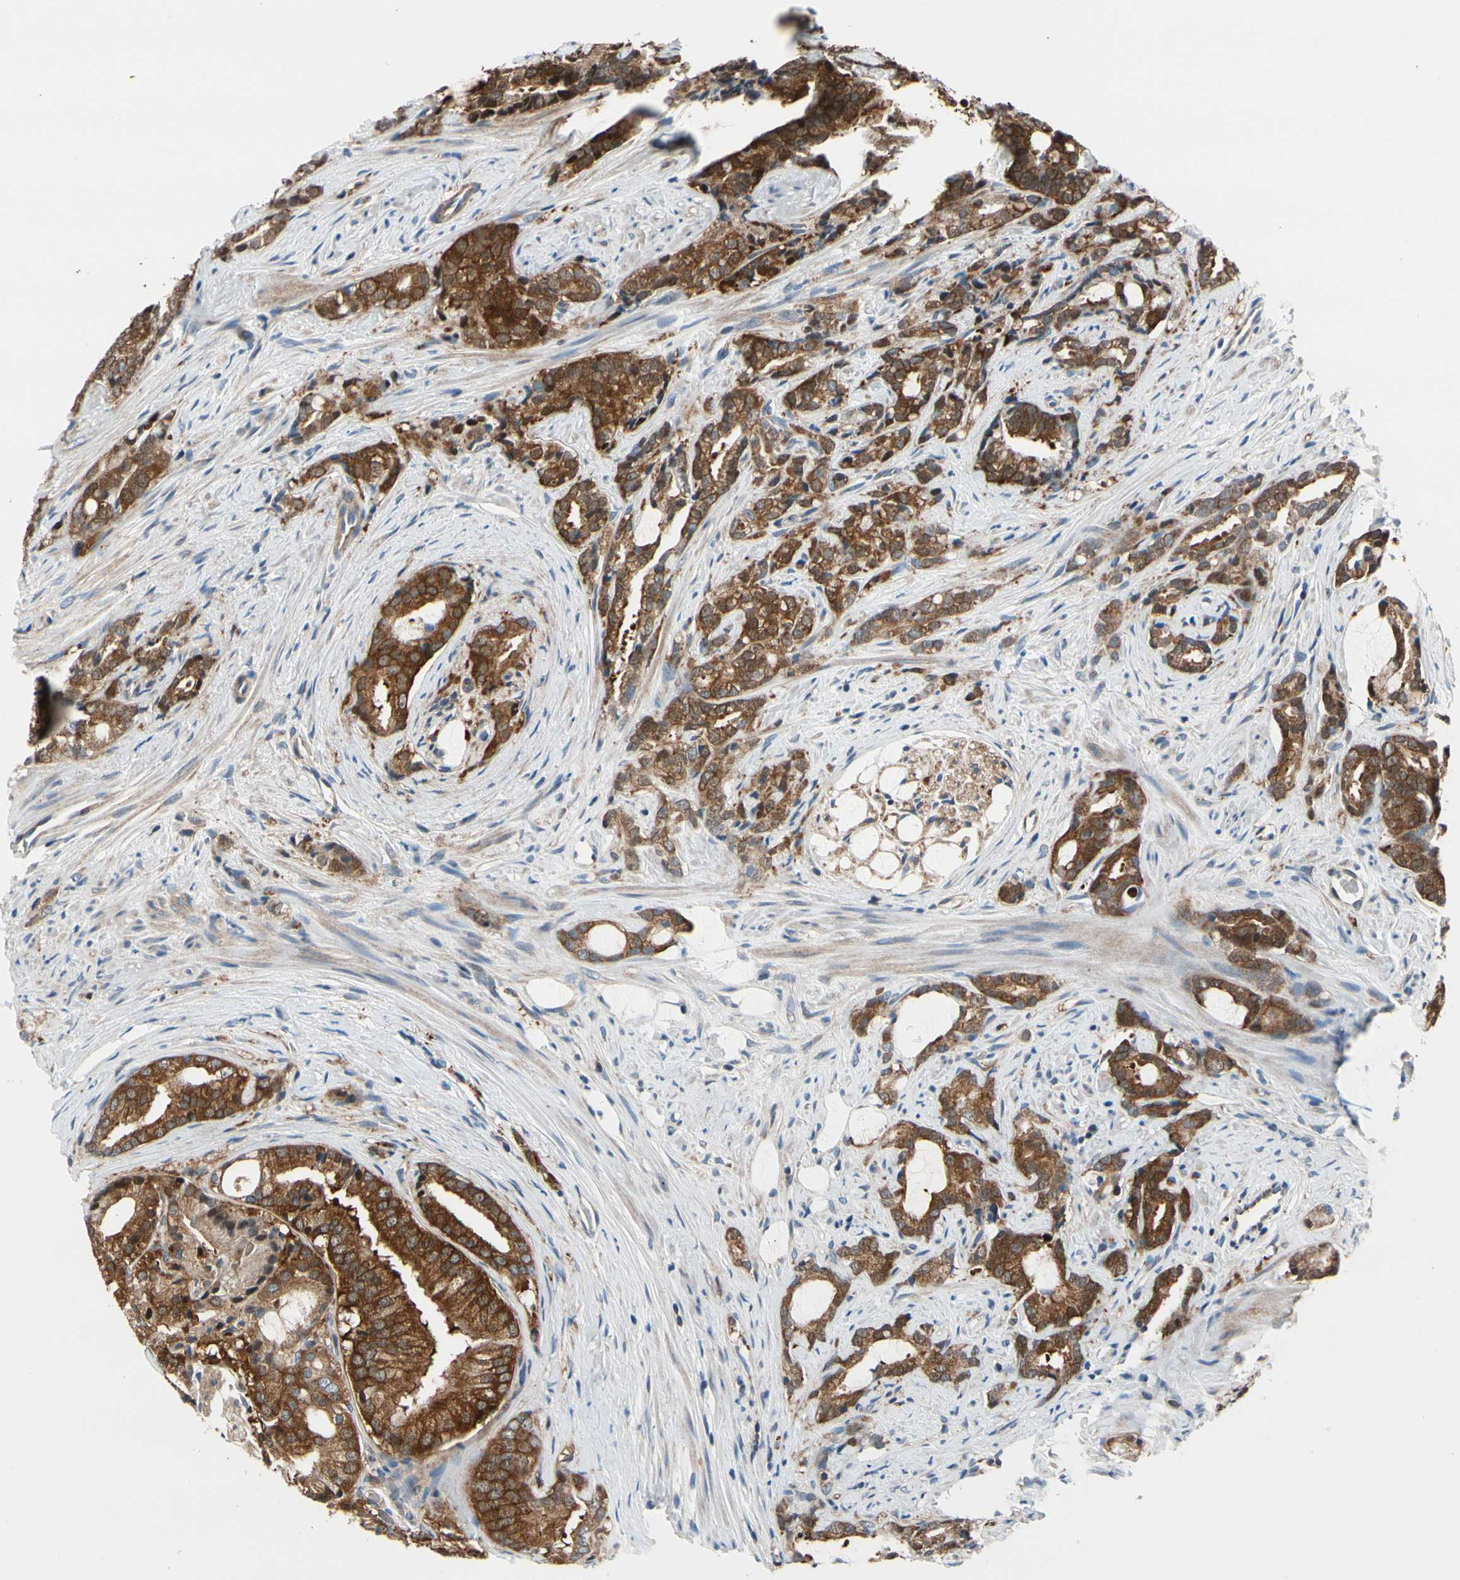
{"staining": {"intensity": "strong", "quantity": ">75%", "location": "cytoplasmic/membranous"}, "tissue": "prostate cancer", "cell_type": "Tumor cells", "image_type": "cancer", "snomed": [{"axis": "morphology", "description": "Adenocarcinoma, Low grade"}, {"axis": "topography", "description": "Prostate"}], "caption": "Prostate cancer tissue displays strong cytoplasmic/membranous staining in approximately >75% of tumor cells, visualized by immunohistochemistry. (Stains: DAB in brown, nuclei in blue, Microscopy: brightfield microscopy at high magnification).", "gene": "PRDX2", "patient": {"sex": "male", "age": 58}}